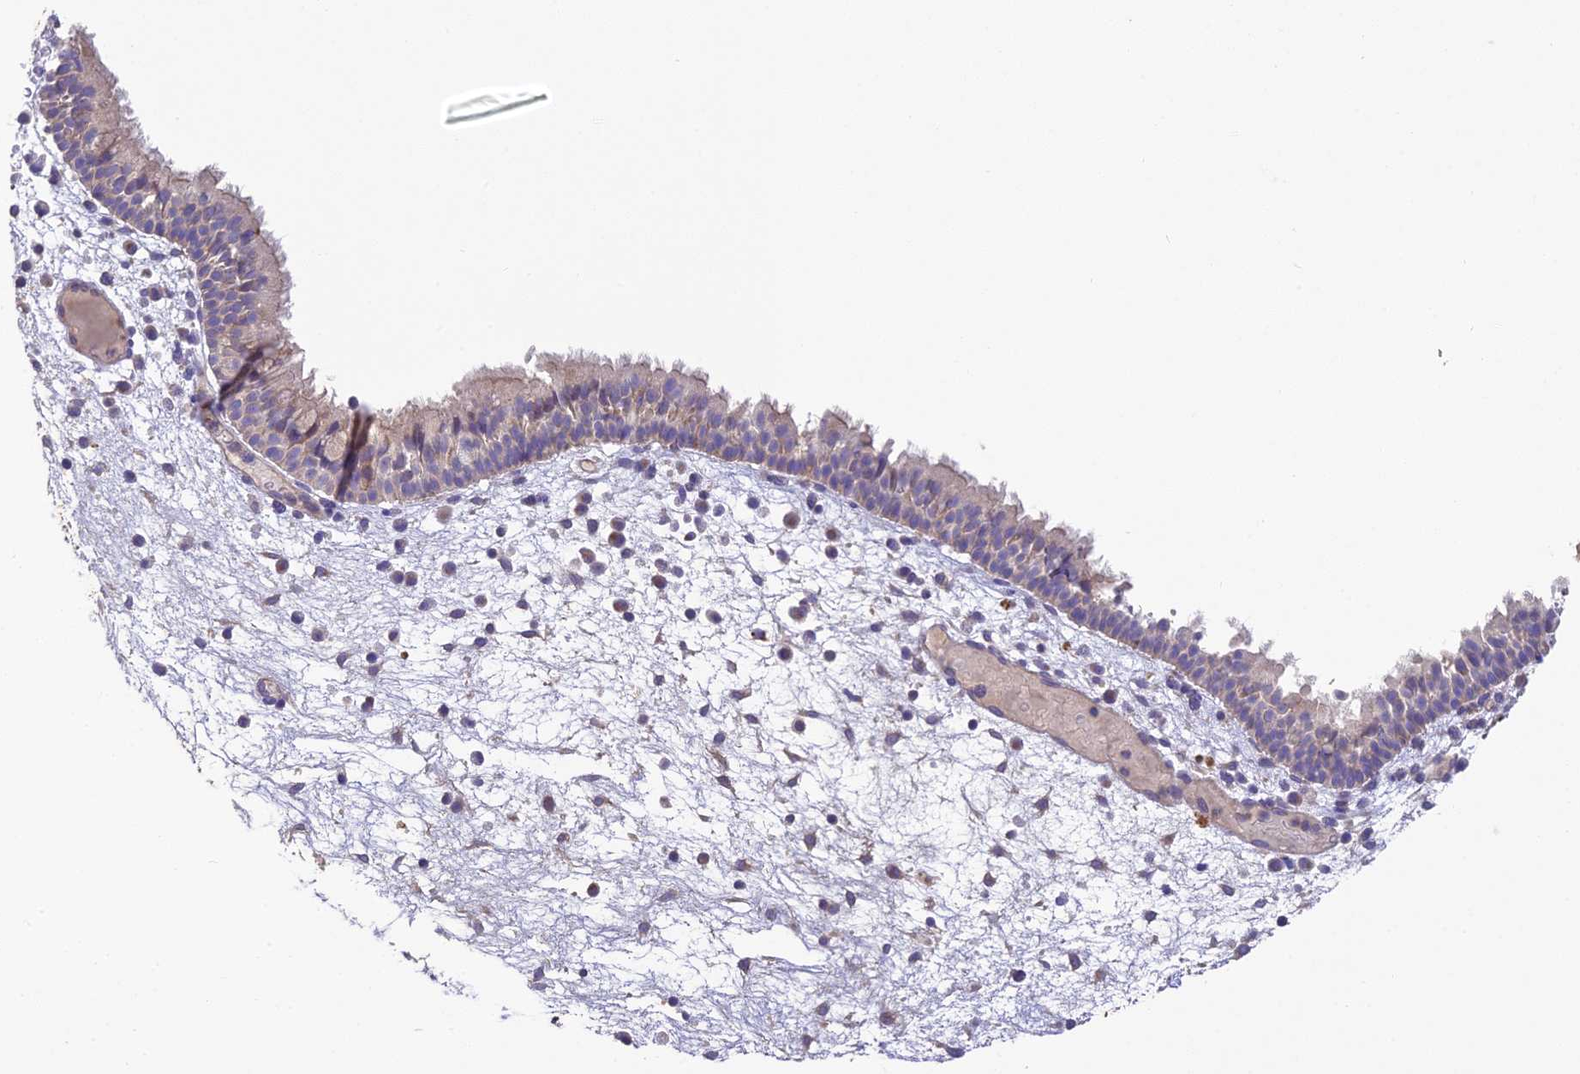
{"staining": {"intensity": "negative", "quantity": "none", "location": "none"}, "tissue": "nasopharynx", "cell_type": "Respiratory epithelial cells", "image_type": "normal", "snomed": [{"axis": "morphology", "description": "Normal tissue, NOS"}, {"axis": "morphology", "description": "Inflammation, NOS"}, {"axis": "morphology", "description": "Malignant melanoma, Metastatic site"}, {"axis": "topography", "description": "Nasopharynx"}], "caption": "Immunohistochemistry photomicrograph of unremarkable nasopharynx: nasopharynx stained with DAB demonstrates no significant protein staining in respiratory epithelial cells. (Immunohistochemistry (ihc), brightfield microscopy, high magnification).", "gene": "BMT2", "patient": {"sex": "male", "age": 70}}